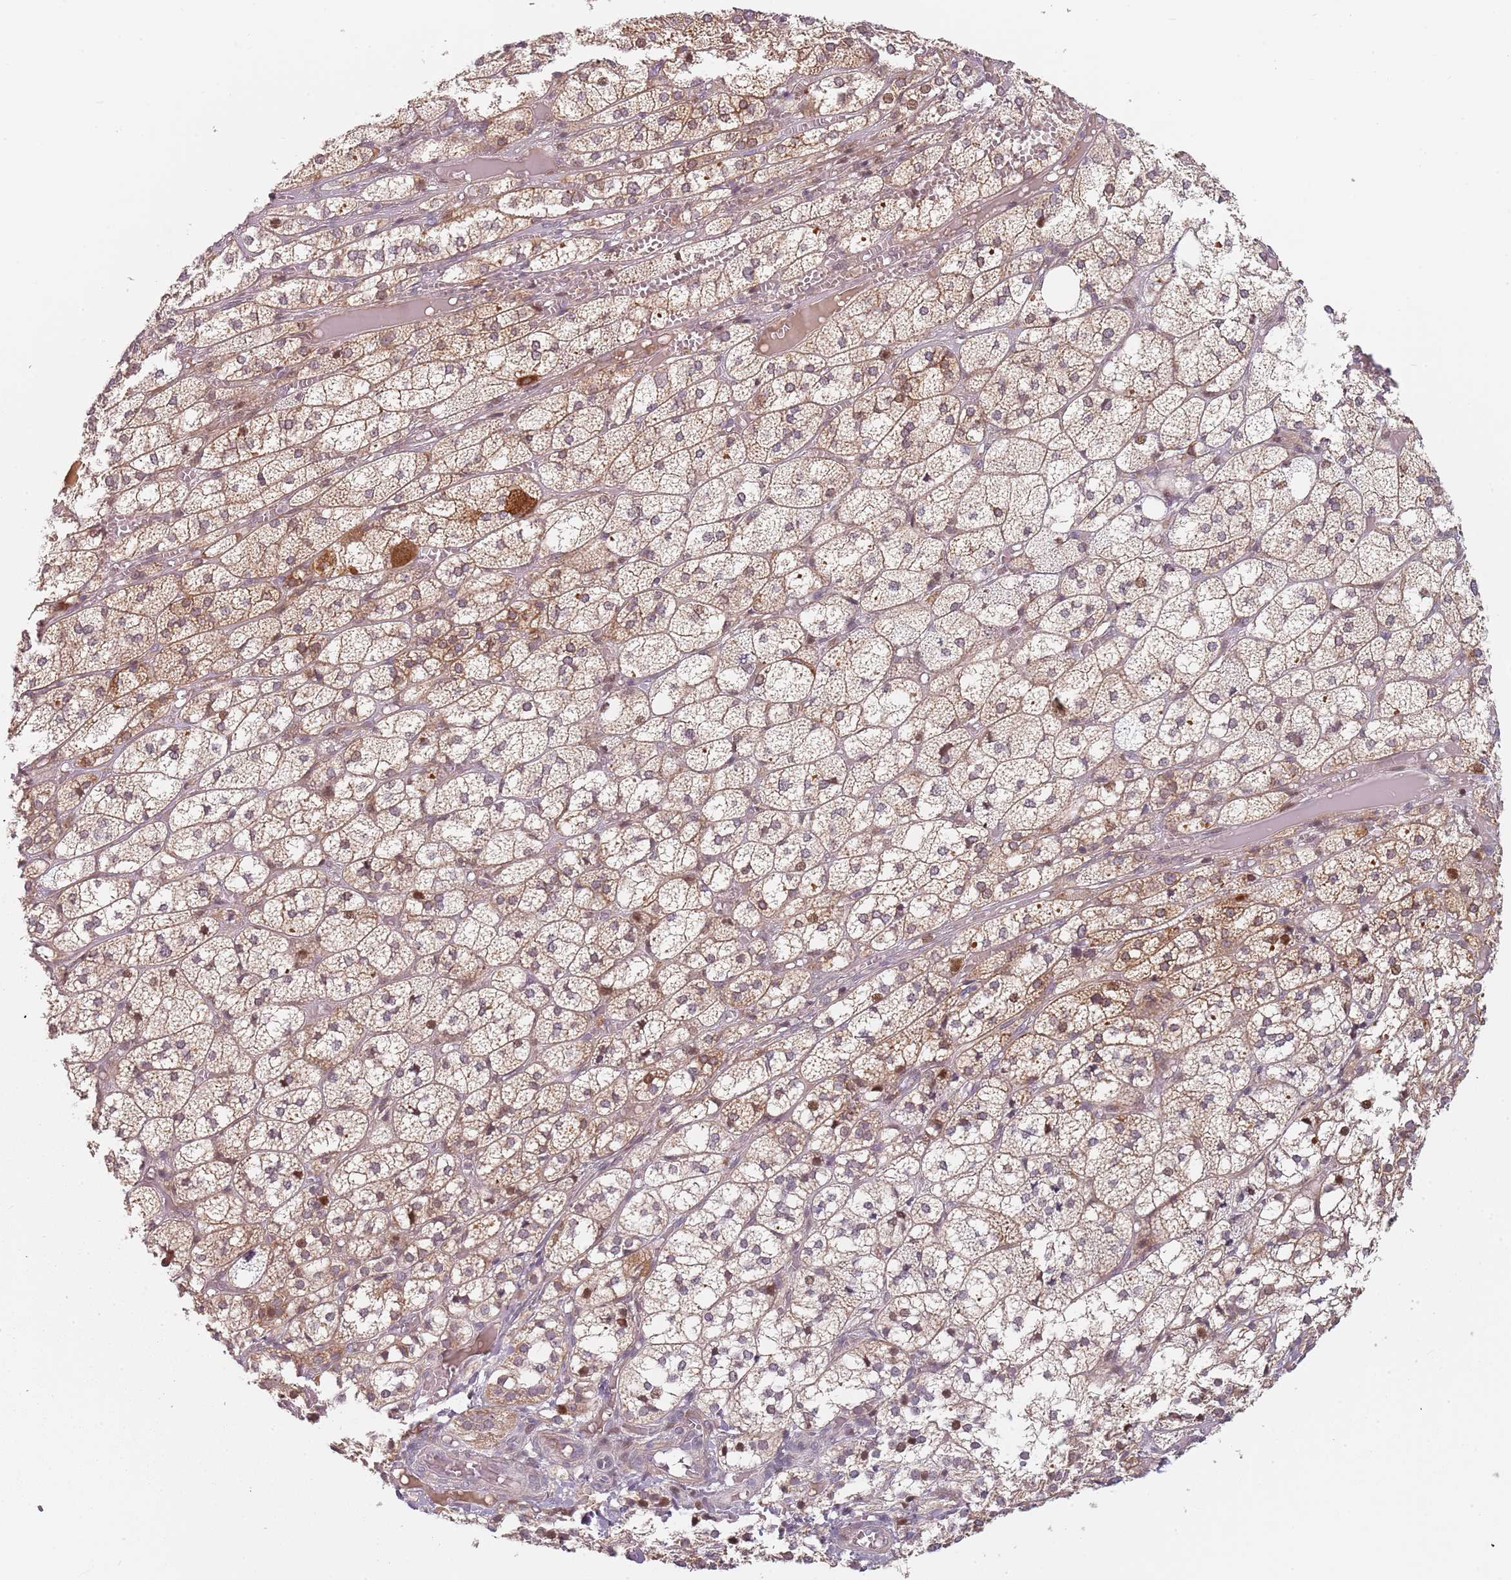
{"staining": {"intensity": "moderate", "quantity": ">75%", "location": "cytoplasmic/membranous,nuclear"}, "tissue": "adrenal gland", "cell_type": "Glandular cells", "image_type": "normal", "snomed": [{"axis": "morphology", "description": "Normal tissue, NOS"}, {"axis": "topography", "description": "Adrenal gland"}], "caption": "A medium amount of moderate cytoplasmic/membranous,nuclear expression is appreciated in about >75% of glandular cells in unremarkable adrenal gland. (DAB (3,3'-diaminobenzidine) IHC with brightfield microscopy, high magnification).", "gene": "RPS6KA2", "patient": {"sex": "female", "age": 61}}